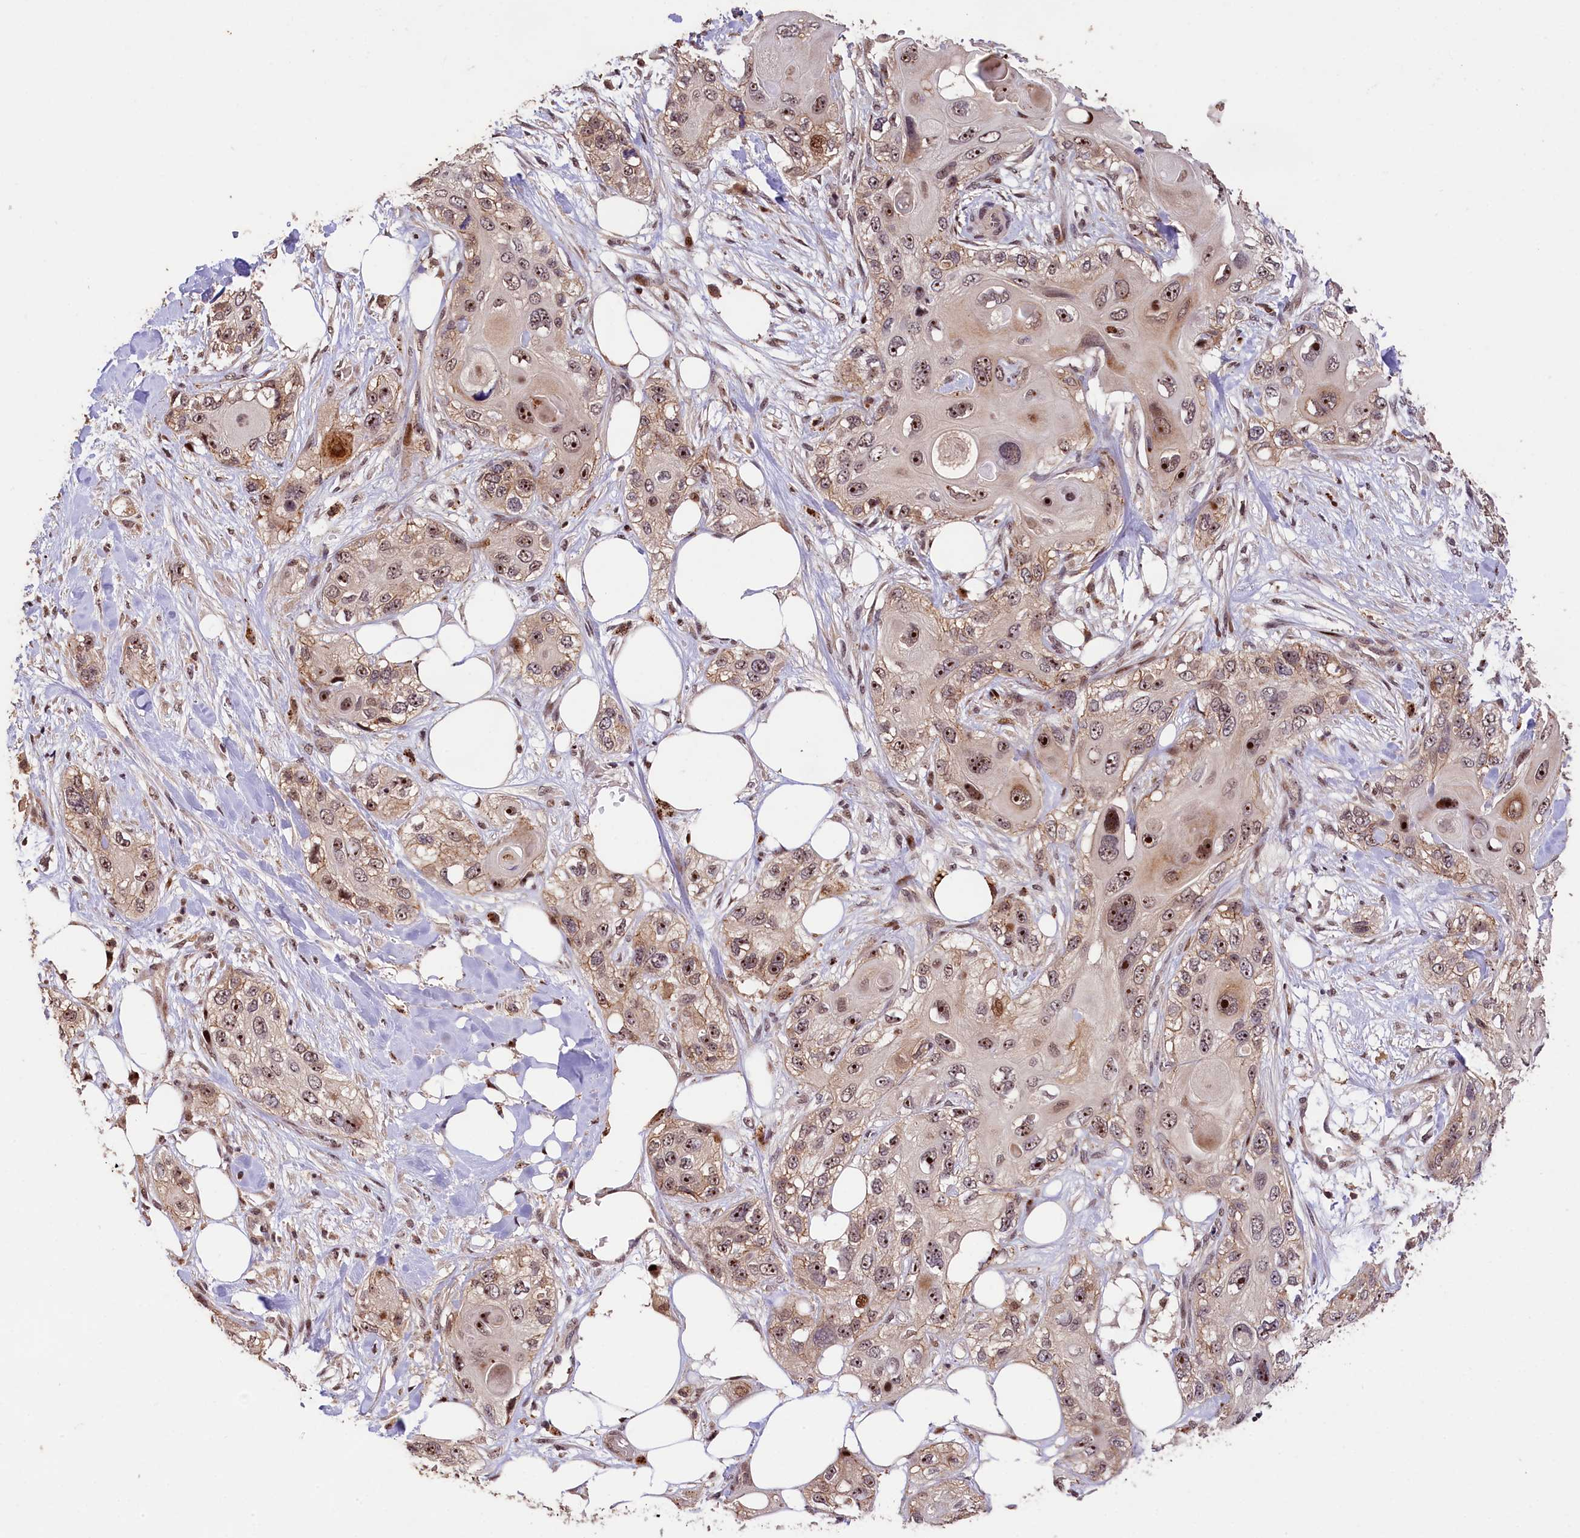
{"staining": {"intensity": "moderate", "quantity": "25%-75%", "location": "nuclear"}, "tissue": "skin cancer", "cell_type": "Tumor cells", "image_type": "cancer", "snomed": [{"axis": "morphology", "description": "Normal tissue, NOS"}, {"axis": "morphology", "description": "Squamous cell carcinoma, NOS"}, {"axis": "topography", "description": "Skin"}], "caption": "There is medium levels of moderate nuclear positivity in tumor cells of skin cancer, as demonstrated by immunohistochemical staining (brown color).", "gene": "PHAF1", "patient": {"sex": "male", "age": 72}}